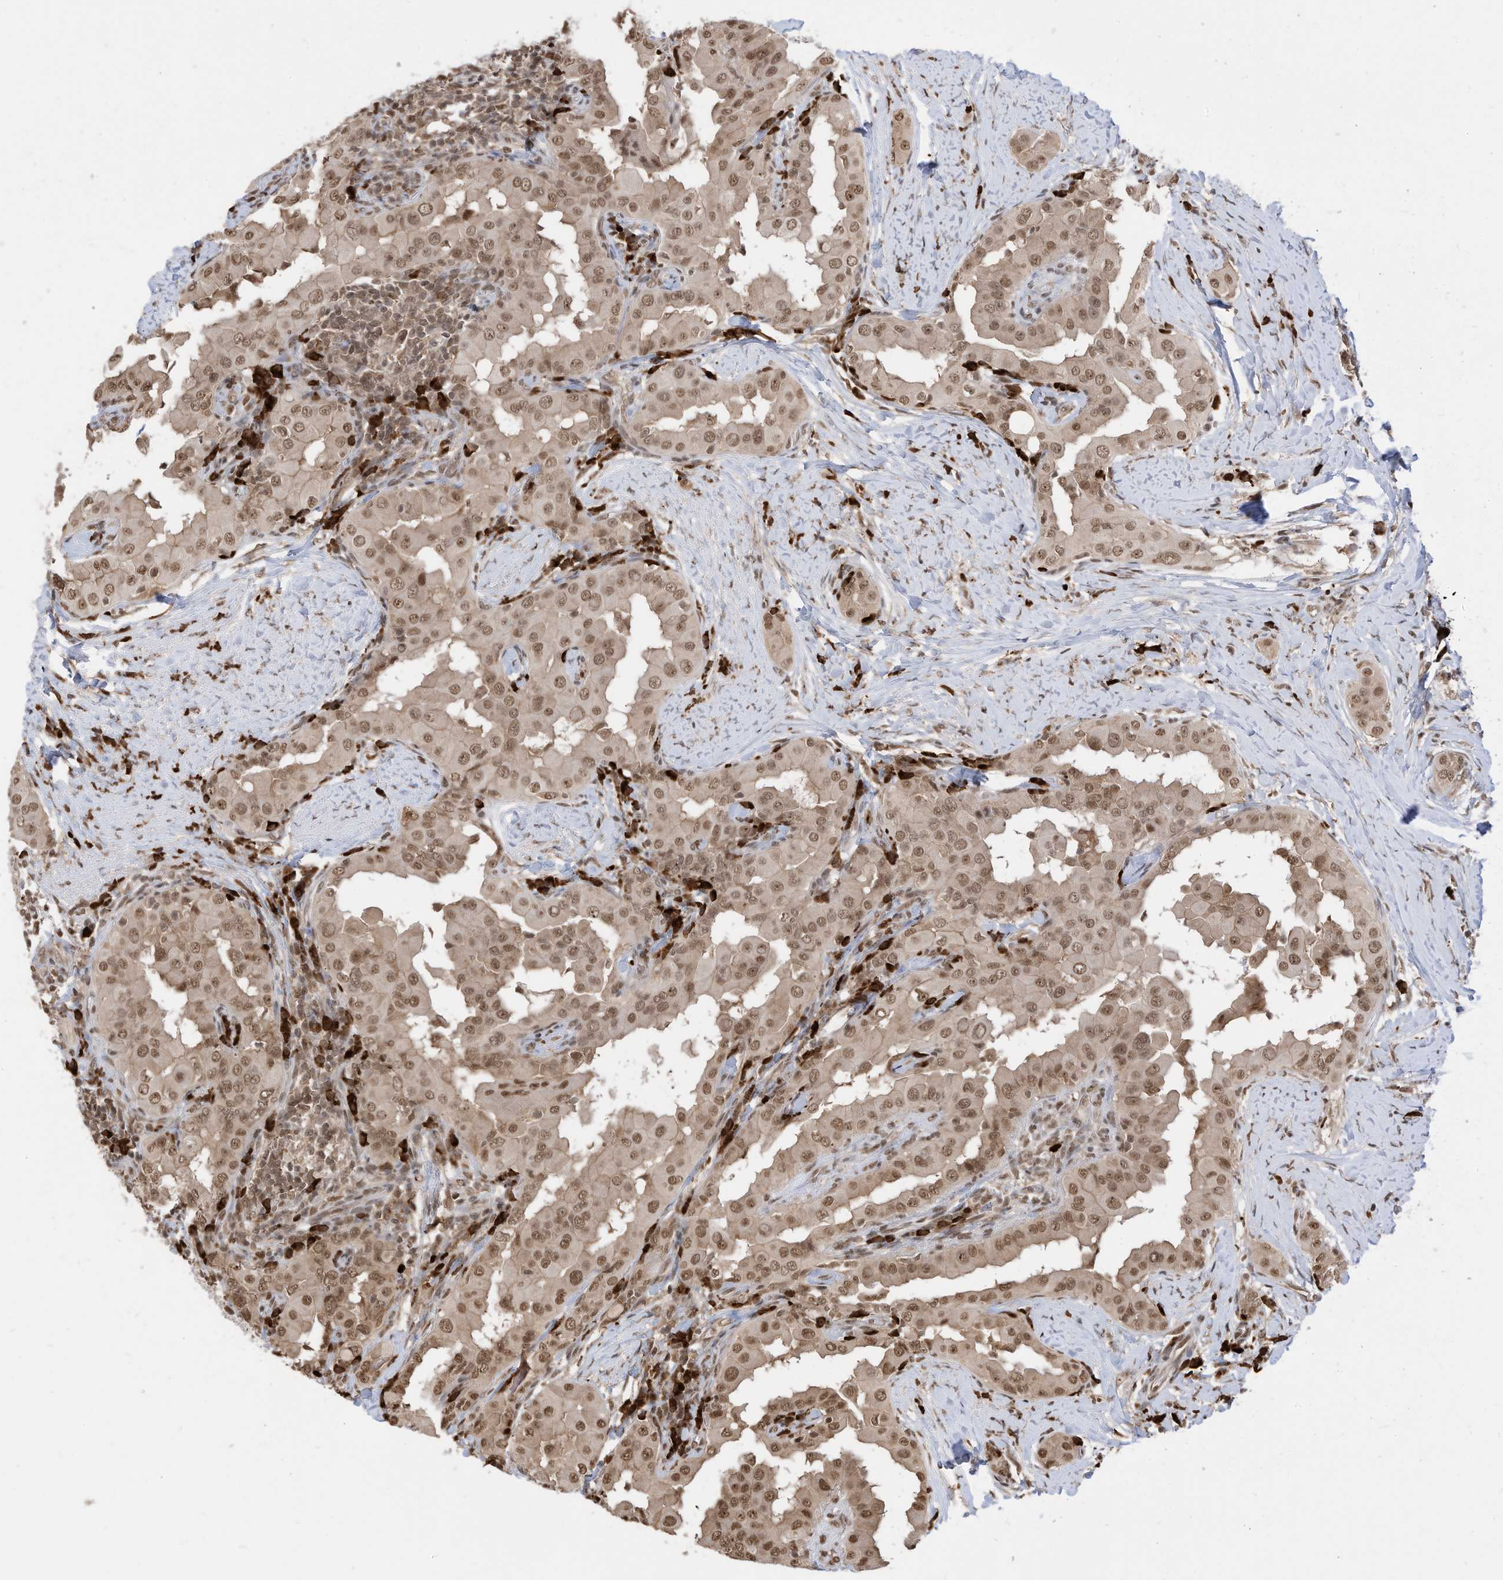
{"staining": {"intensity": "moderate", "quantity": ">75%", "location": "nuclear"}, "tissue": "thyroid cancer", "cell_type": "Tumor cells", "image_type": "cancer", "snomed": [{"axis": "morphology", "description": "Papillary adenocarcinoma, NOS"}, {"axis": "topography", "description": "Thyroid gland"}], "caption": "Thyroid papillary adenocarcinoma stained for a protein (brown) demonstrates moderate nuclear positive staining in approximately >75% of tumor cells.", "gene": "ZNF195", "patient": {"sex": "male", "age": 33}}